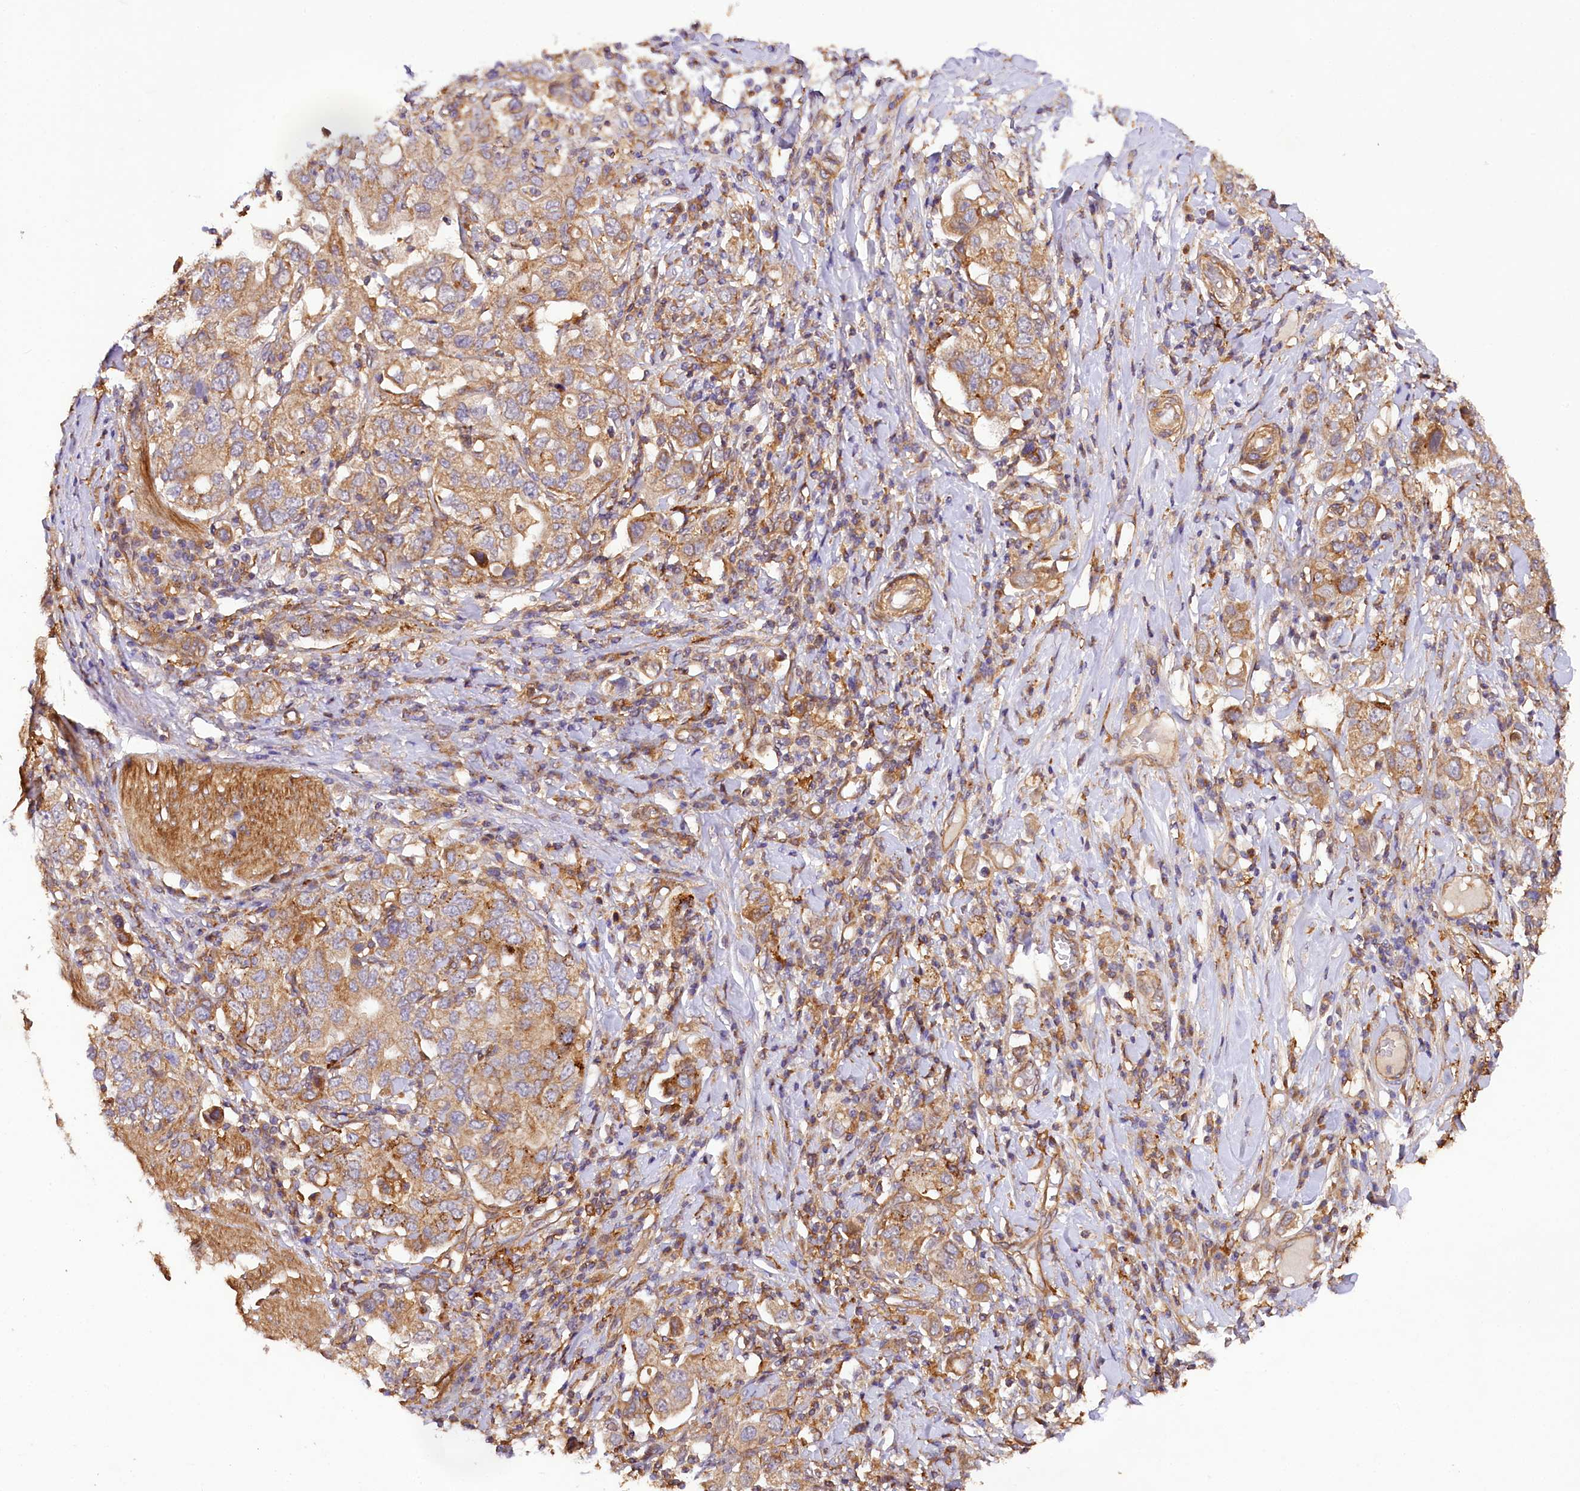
{"staining": {"intensity": "moderate", "quantity": ">75%", "location": "cytoplasmic/membranous"}, "tissue": "stomach cancer", "cell_type": "Tumor cells", "image_type": "cancer", "snomed": [{"axis": "morphology", "description": "Adenocarcinoma, NOS"}, {"axis": "topography", "description": "Stomach, upper"}], "caption": "Immunohistochemical staining of stomach cancer (adenocarcinoma) displays medium levels of moderate cytoplasmic/membranous protein positivity in about >75% of tumor cells.", "gene": "CSAD", "patient": {"sex": "male", "age": 62}}